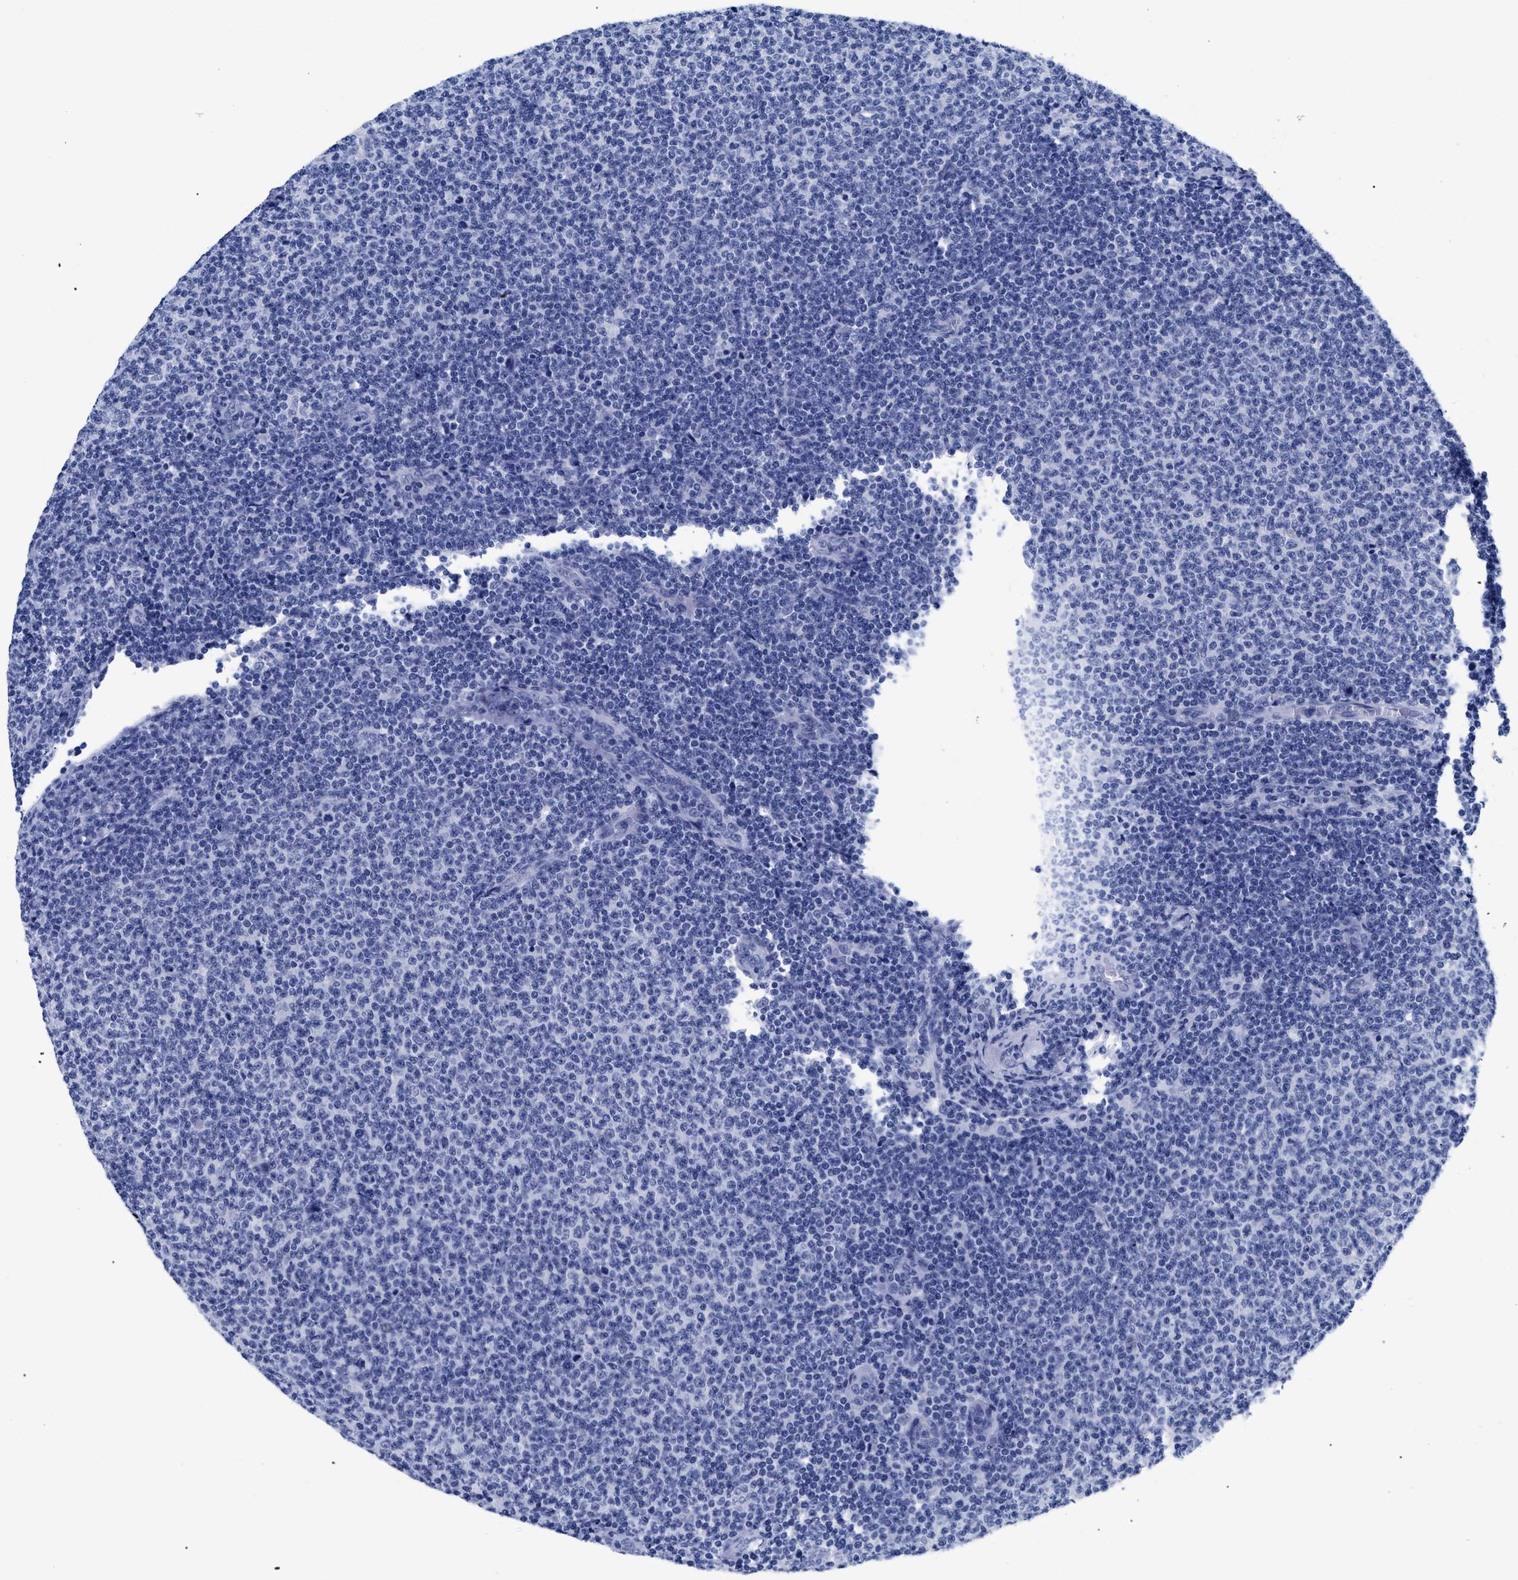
{"staining": {"intensity": "negative", "quantity": "none", "location": "none"}, "tissue": "lymphoma", "cell_type": "Tumor cells", "image_type": "cancer", "snomed": [{"axis": "morphology", "description": "Malignant lymphoma, non-Hodgkin's type, Low grade"}, {"axis": "topography", "description": "Lymph node"}], "caption": "Immunohistochemistry (IHC) of low-grade malignant lymphoma, non-Hodgkin's type displays no expression in tumor cells.", "gene": "TREML1", "patient": {"sex": "male", "age": 66}}